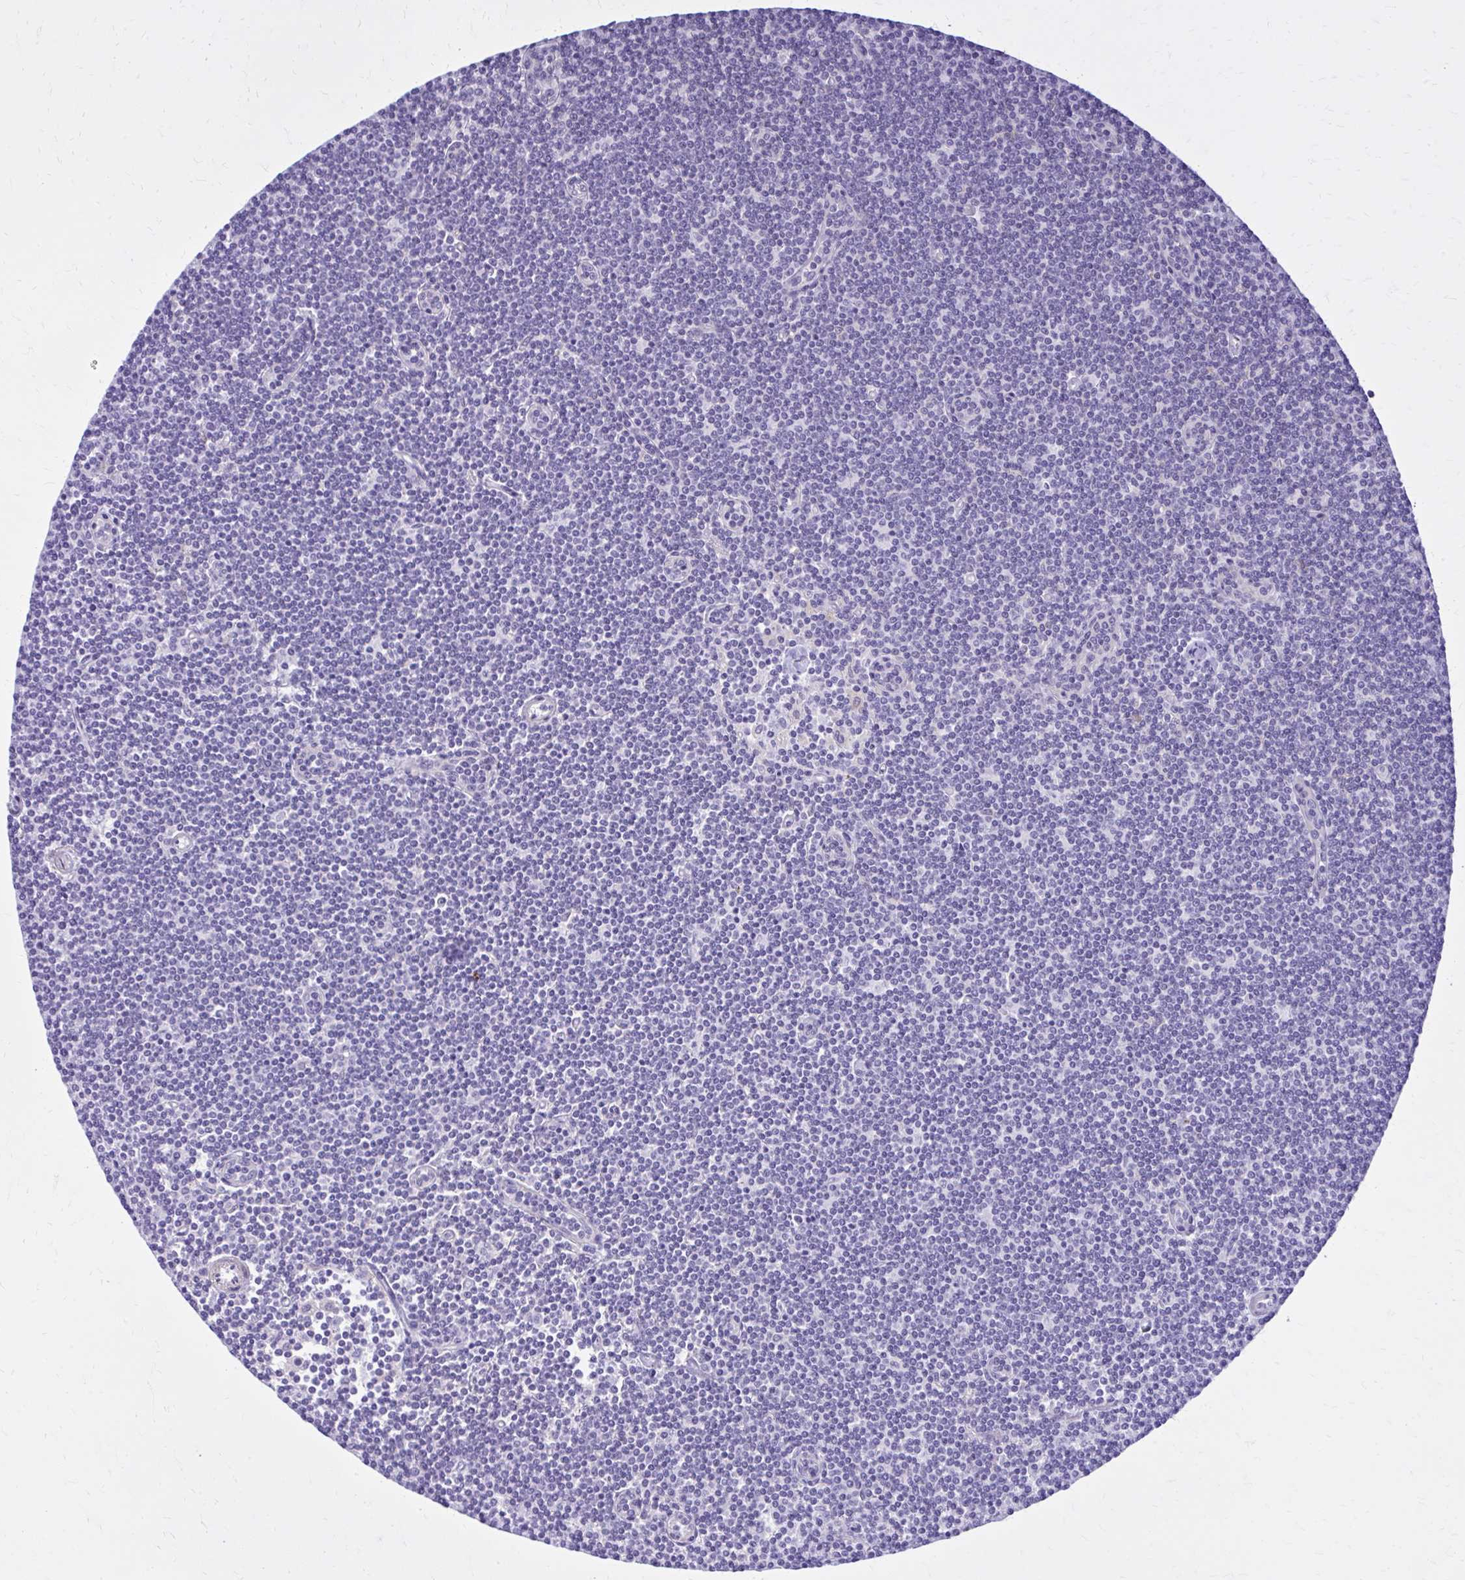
{"staining": {"intensity": "negative", "quantity": "none", "location": "none"}, "tissue": "lymphoma", "cell_type": "Tumor cells", "image_type": "cancer", "snomed": [{"axis": "morphology", "description": "Malignant lymphoma, non-Hodgkin's type, Low grade"}, {"axis": "topography", "description": "Lymph node"}], "caption": "This is an IHC micrograph of human lymphoma. There is no expression in tumor cells.", "gene": "RASL11B", "patient": {"sex": "female", "age": 73}}